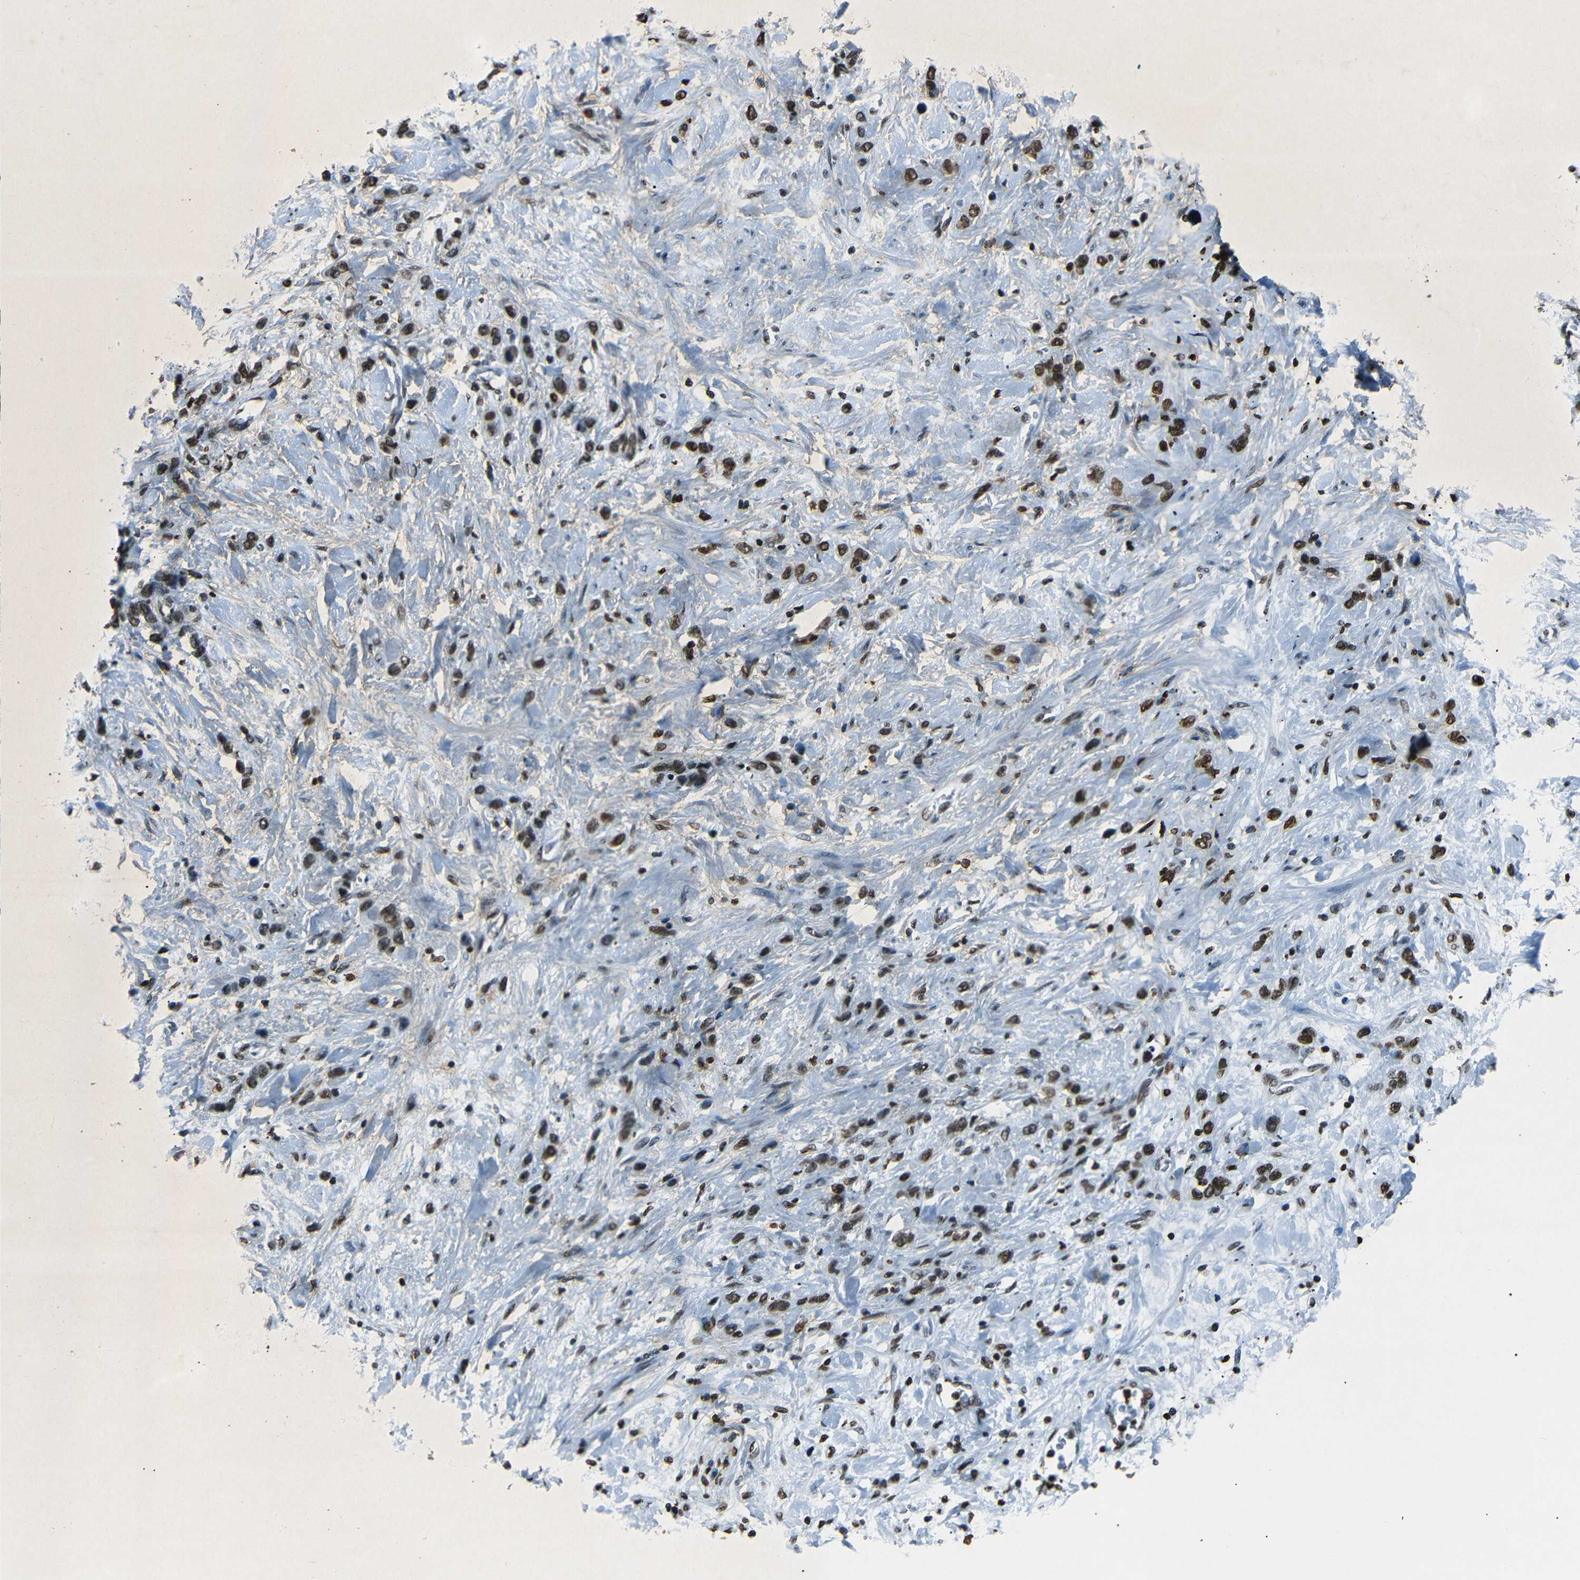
{"staining": {"intensity": "strong", "quantity": ">75%", "location": "nuclear"}, "tissue": "stomach cancer", "cell_type": "Tumor cells", "image_type": "cancer", "snomed": [{"axis": "morphology", "description": "Adenocarcinoma, NOS"}, {"axis": "morphology", "description": "Adenocarcinoma, High grade"}, {"axis": "topography", "description": "Stomach, upper"}, {"axis": "topography", "description": "Stomach, lower"}], "caption": "A histopathology image of human stomach cancer stained for a protein exhibits strong nuclear brown staining in tumor cells. (DAB (3,3'-diaminobenzidine) = brown stain, brightfield microscopy at high magnification).", "gene": "HMGN1", "patient": {"sex": "female", "age": 65}}